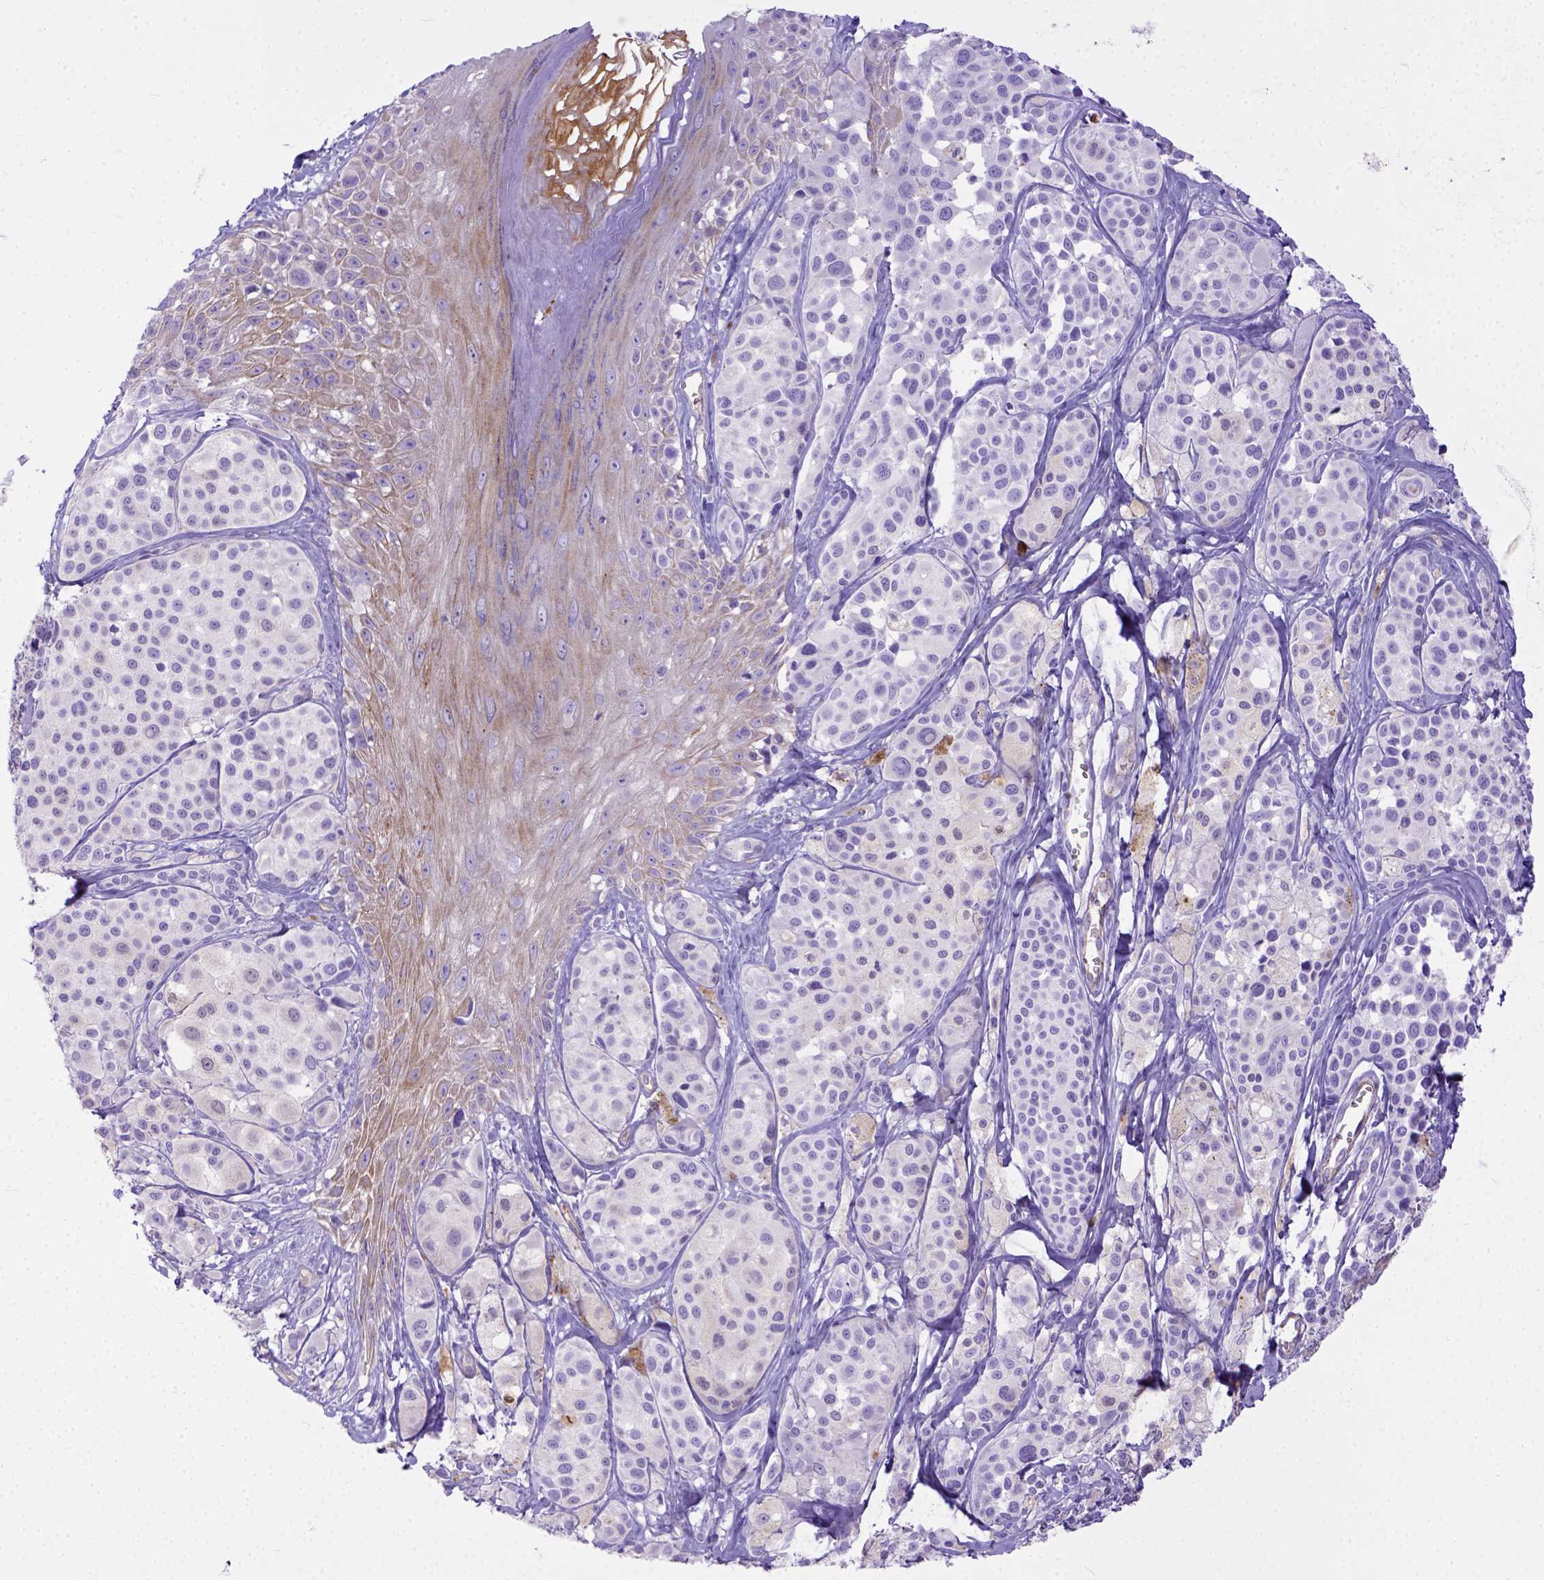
{"staining": {"intensity": "negative", "quantity": "none", "location": "none"}, "tissue": "melanoma", "cell_type": "Tumor cells", "image_type": "cancer", "snomed": [{"axis": "morphology", "description": "Malignant melanoma, NOS"}, {"axis": "topography", "description": "Skin"}], "caption": "This is a micrograph of IHC staining of melanoma, which shows no expression in tumor cells.", "gene": "LRRC18", "patient": {"sex": "male", "age": 77}}